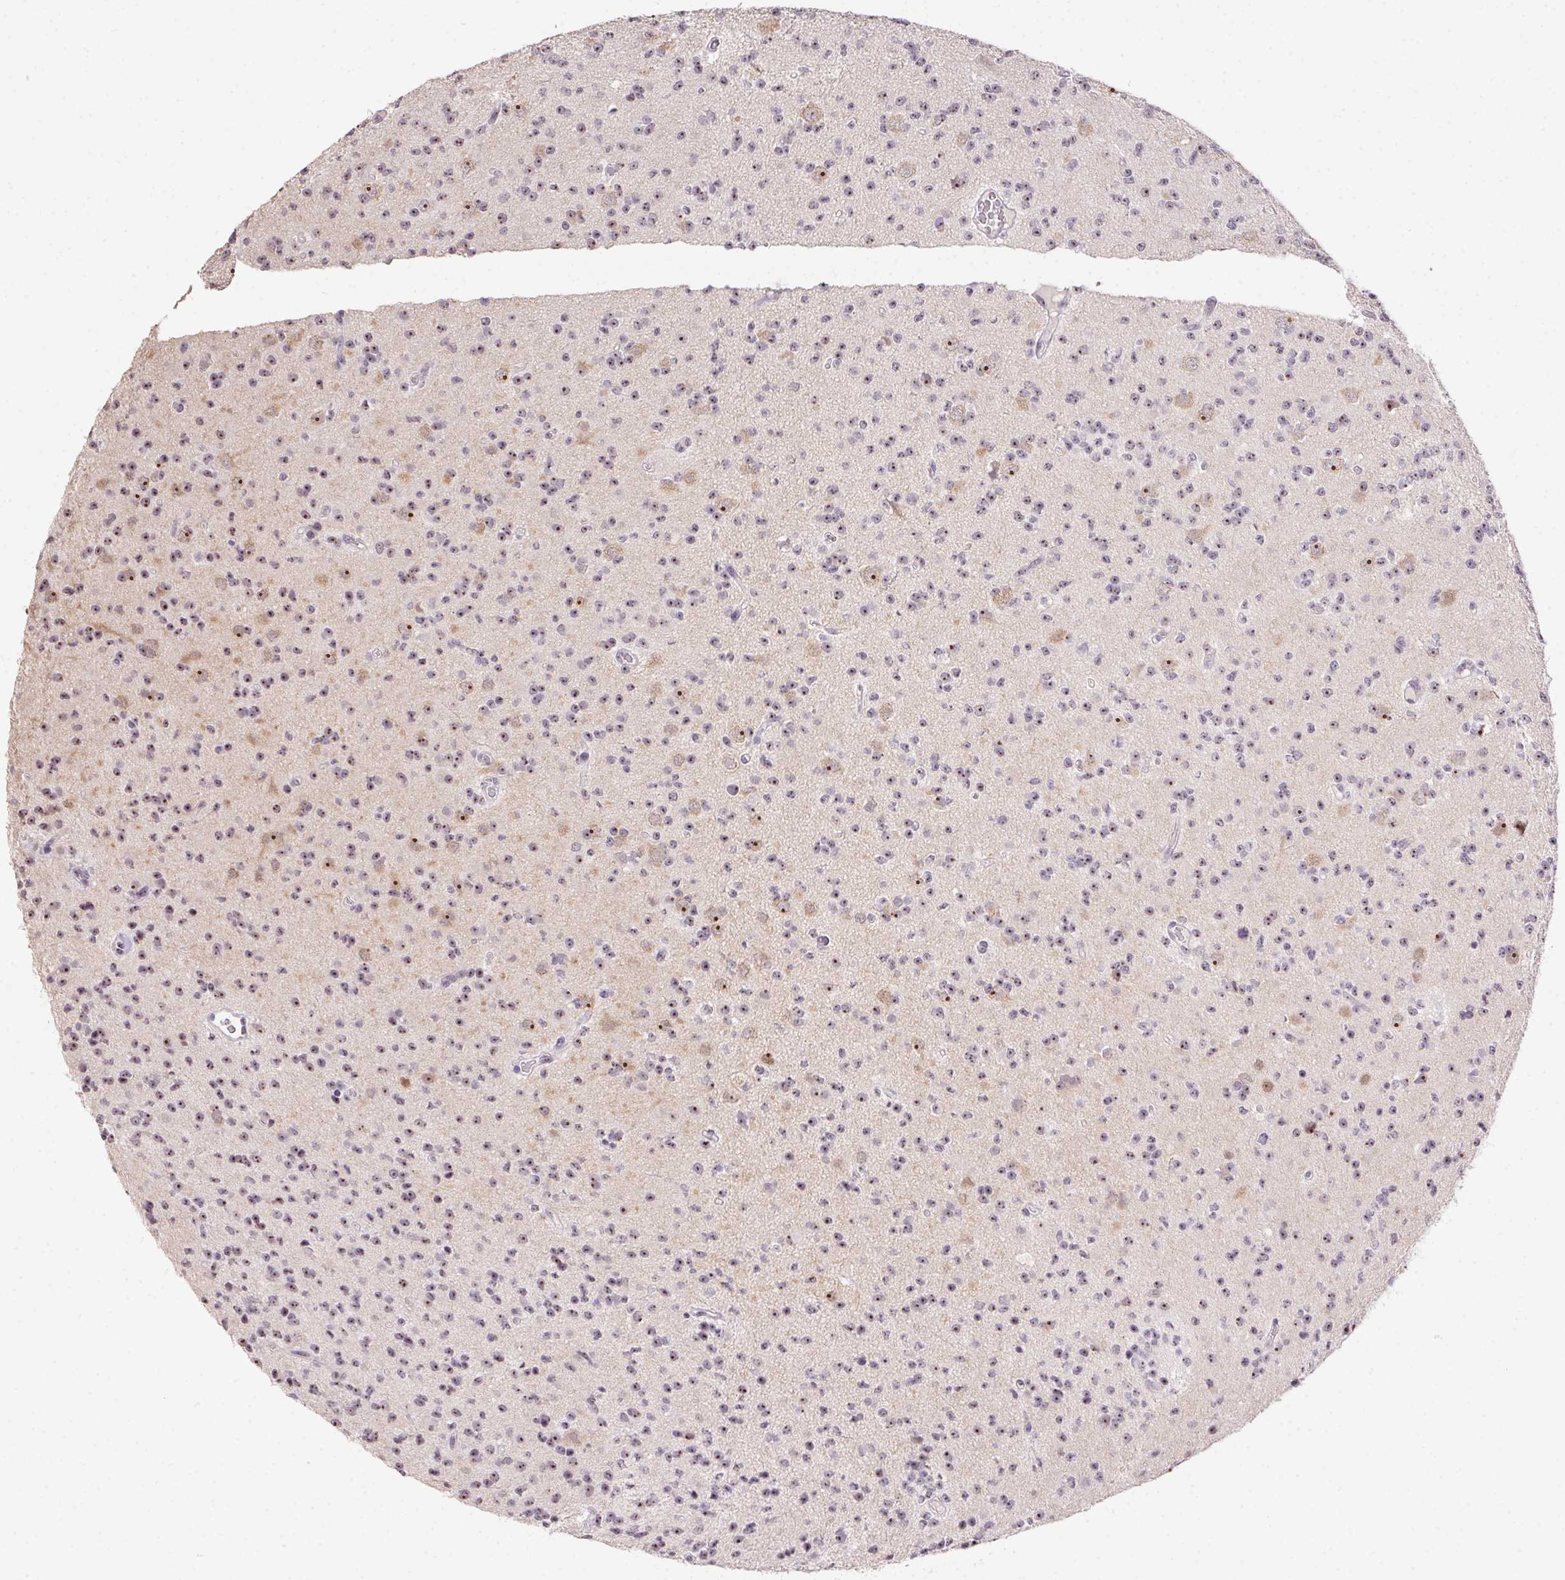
{"staining": {"intensity": "weak", "quantity": "25%-75%", "location": "nuclear"}, "tissue": "glioma", "cell_type": "Tumor cells", "image_type": "cancer", "snomed": [{"axis": "morphology", "description": "Glioma, malignant, High grade"}, {"axis": "topography", "description": "Brain"}], "caption": "This image demonstrates IHC staining of human glioma, with low weak nuclear positivity in about 25%-75% of tumor cells.", "gene": "BATF2", "patient": {"sex": "male", "age": 36}}